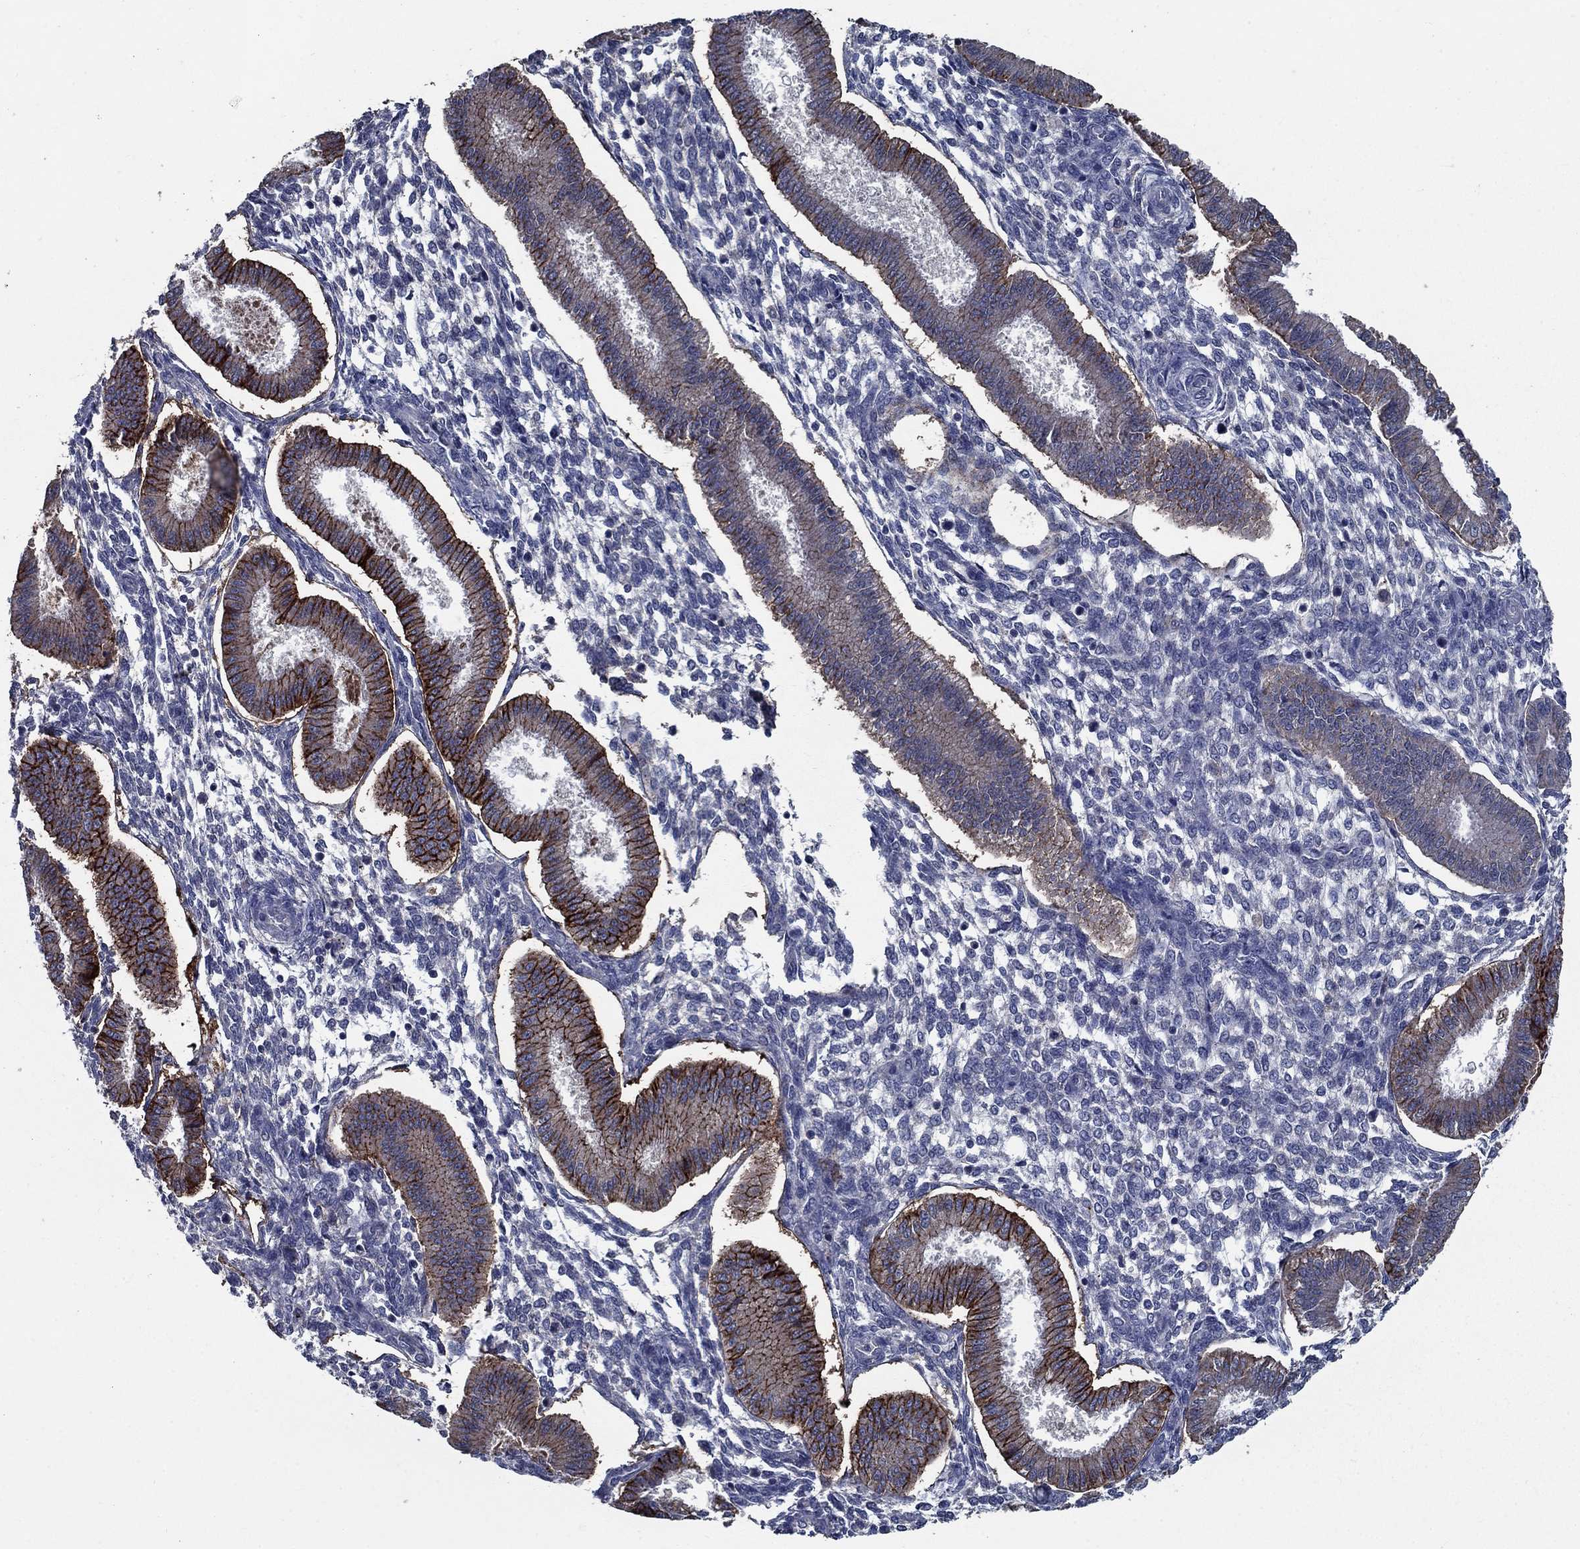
{"staining": {"intensity": "negative", "quantity": "none", "location": "none"}, "tissue": "endometrium", "cell_type": "Cells in endometrial stroma", "image_type": "normal", "snomed": [{"axis": "morphology", "description": "Normal tissue, NOS"}, {"axis": "topography", "description": "Endometrium"}], "caption": "This is an immunohistochemistry micrograph of benign human endometrium. There is no staining in cells in endometrial stroma.", "gene": "SLC44A1", "patient": {"sex": "female", "age": 43}}